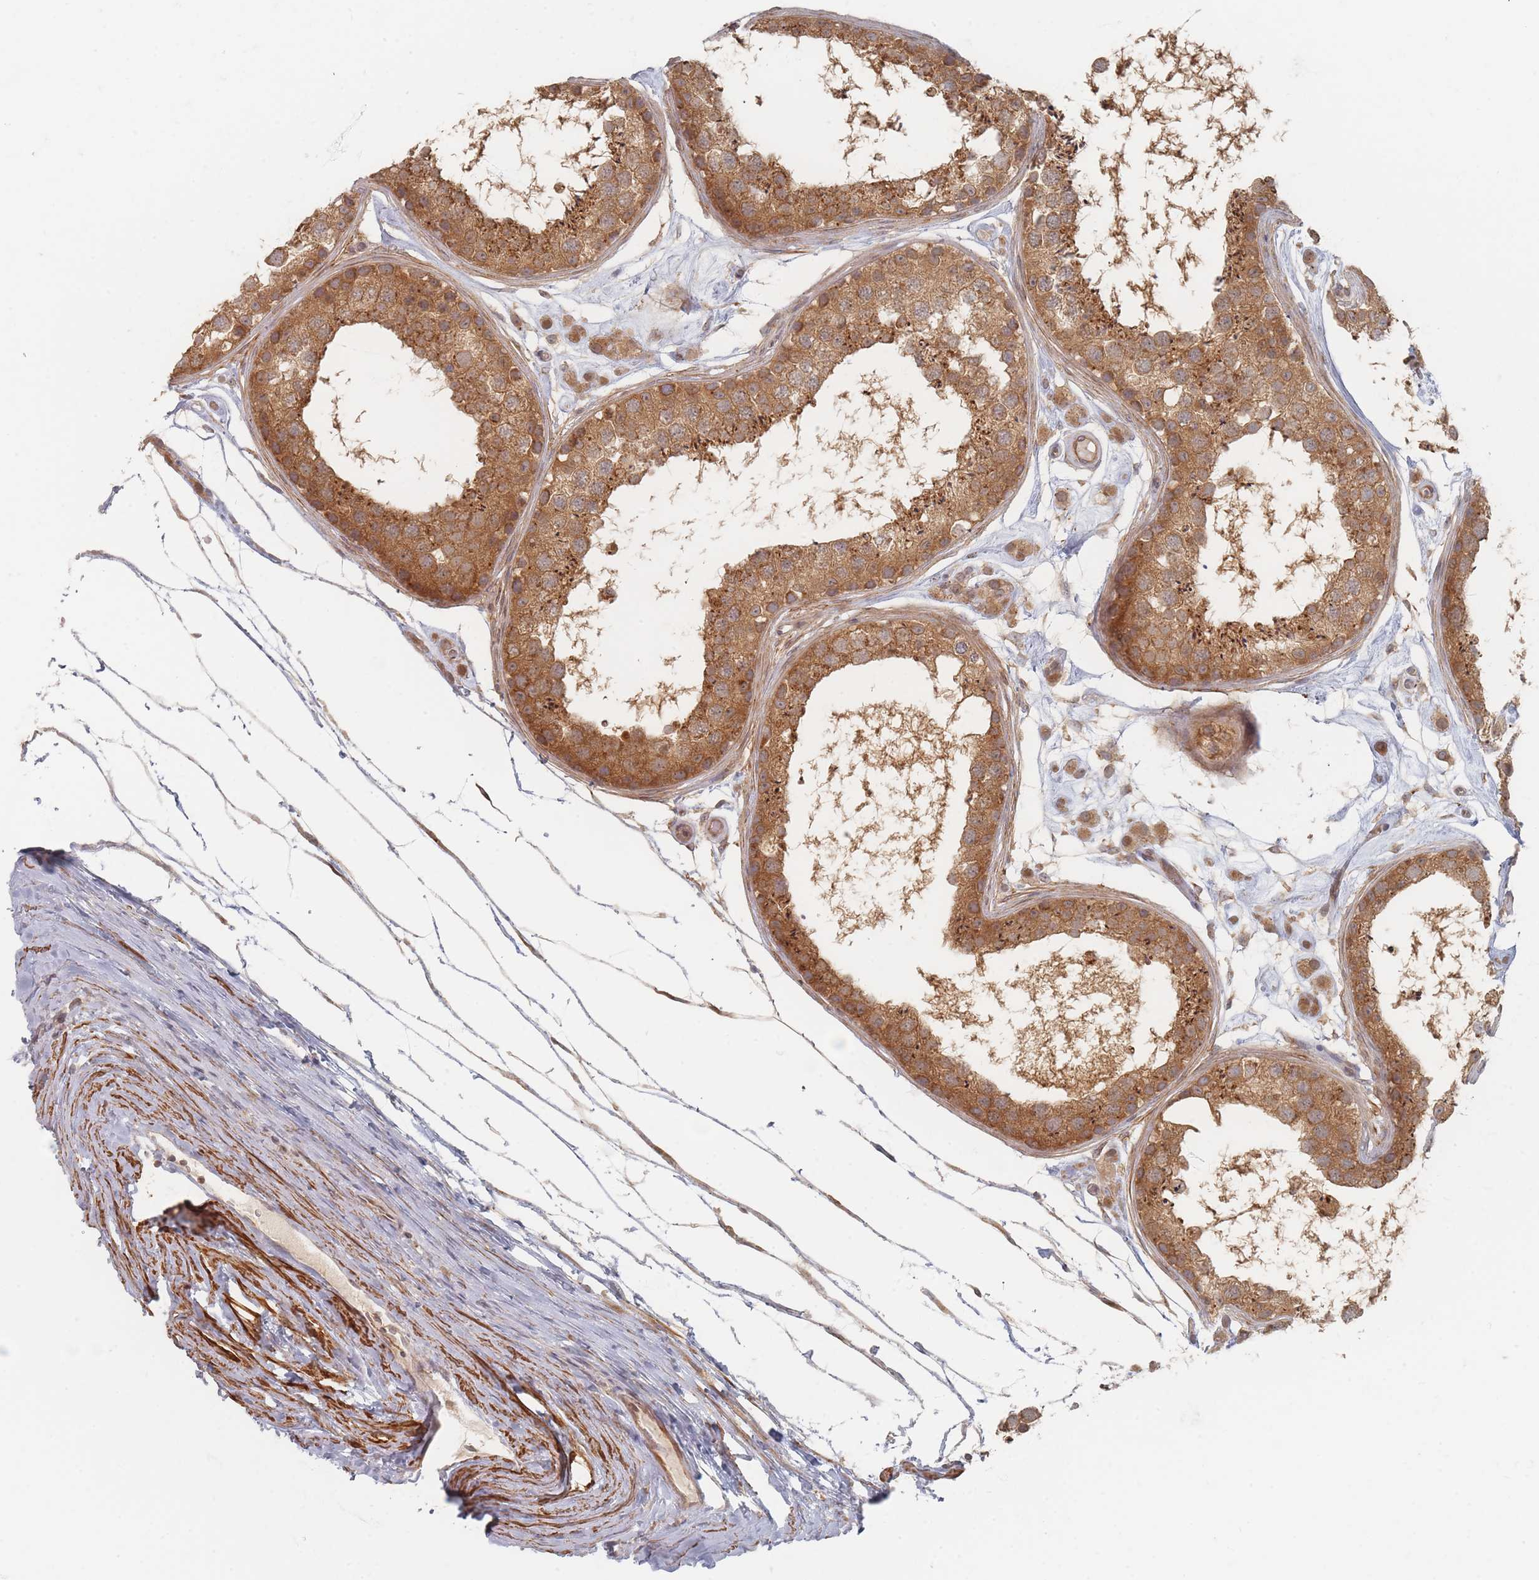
{"staining": {"intensity": "moderate", "quantity": ">75%", "location": "cytoplasmic/membranous"}, "tissue": "testis", "cell_type": "Cells in seminiferous ducts", "image_type": "normal", "snomed": [{"axis": "morphology", "description": "Normal tissue, NOS"}, {"axis": "topography", "description": "Testis"}], "caption": "Moderate cytoplasmic/membranous positivity is appreciated in about >75% of cells in seminiferous ducts in normal testis. Nuclei are stained in blue.", "gene": "GLE1", "patient": {"sex": "male", "age": 25}}